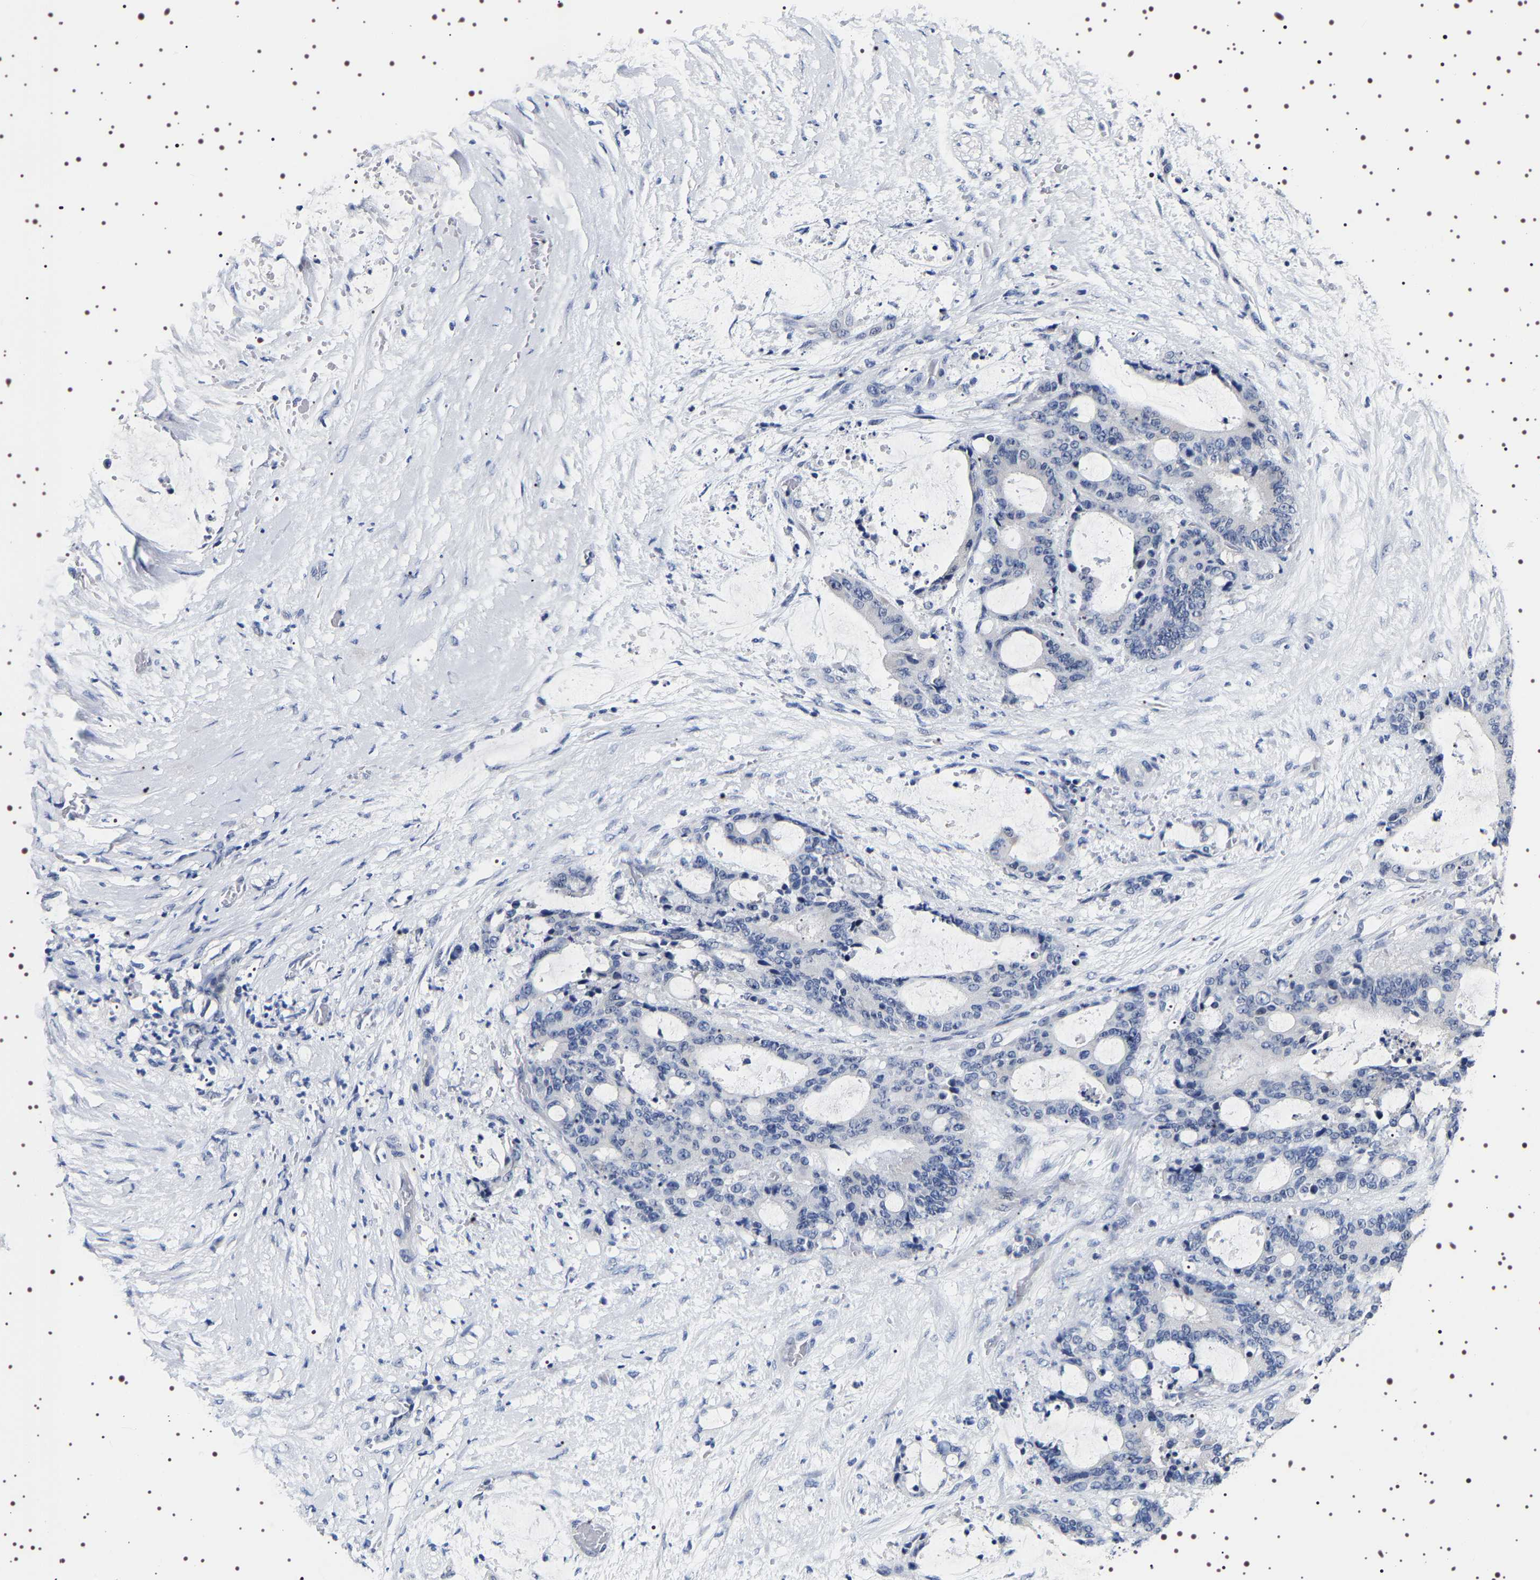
{"staining": {"intensity": "negative", "quantity": "none", "location": "none"}, "tissue": "liver cancer", "cell_type": "Tumor cells", "image_type": "cancer", "snomed": [{"axis": "morphology", "description": "Normal tissue, NOS"}, {"axis": "morphology", "description": "Cholangiocarcinoma"}, {"axis": "topography", "description": "Liver"}, {"axis": "topography", "description": "Peripheral nerve tissue"}], "caption": "Immunohistochemistry (IHC) of liver cancer displays no staining in tumor cells.", "gene": "UBQLN3", "patient": {"sex": "female", "age": 73}}